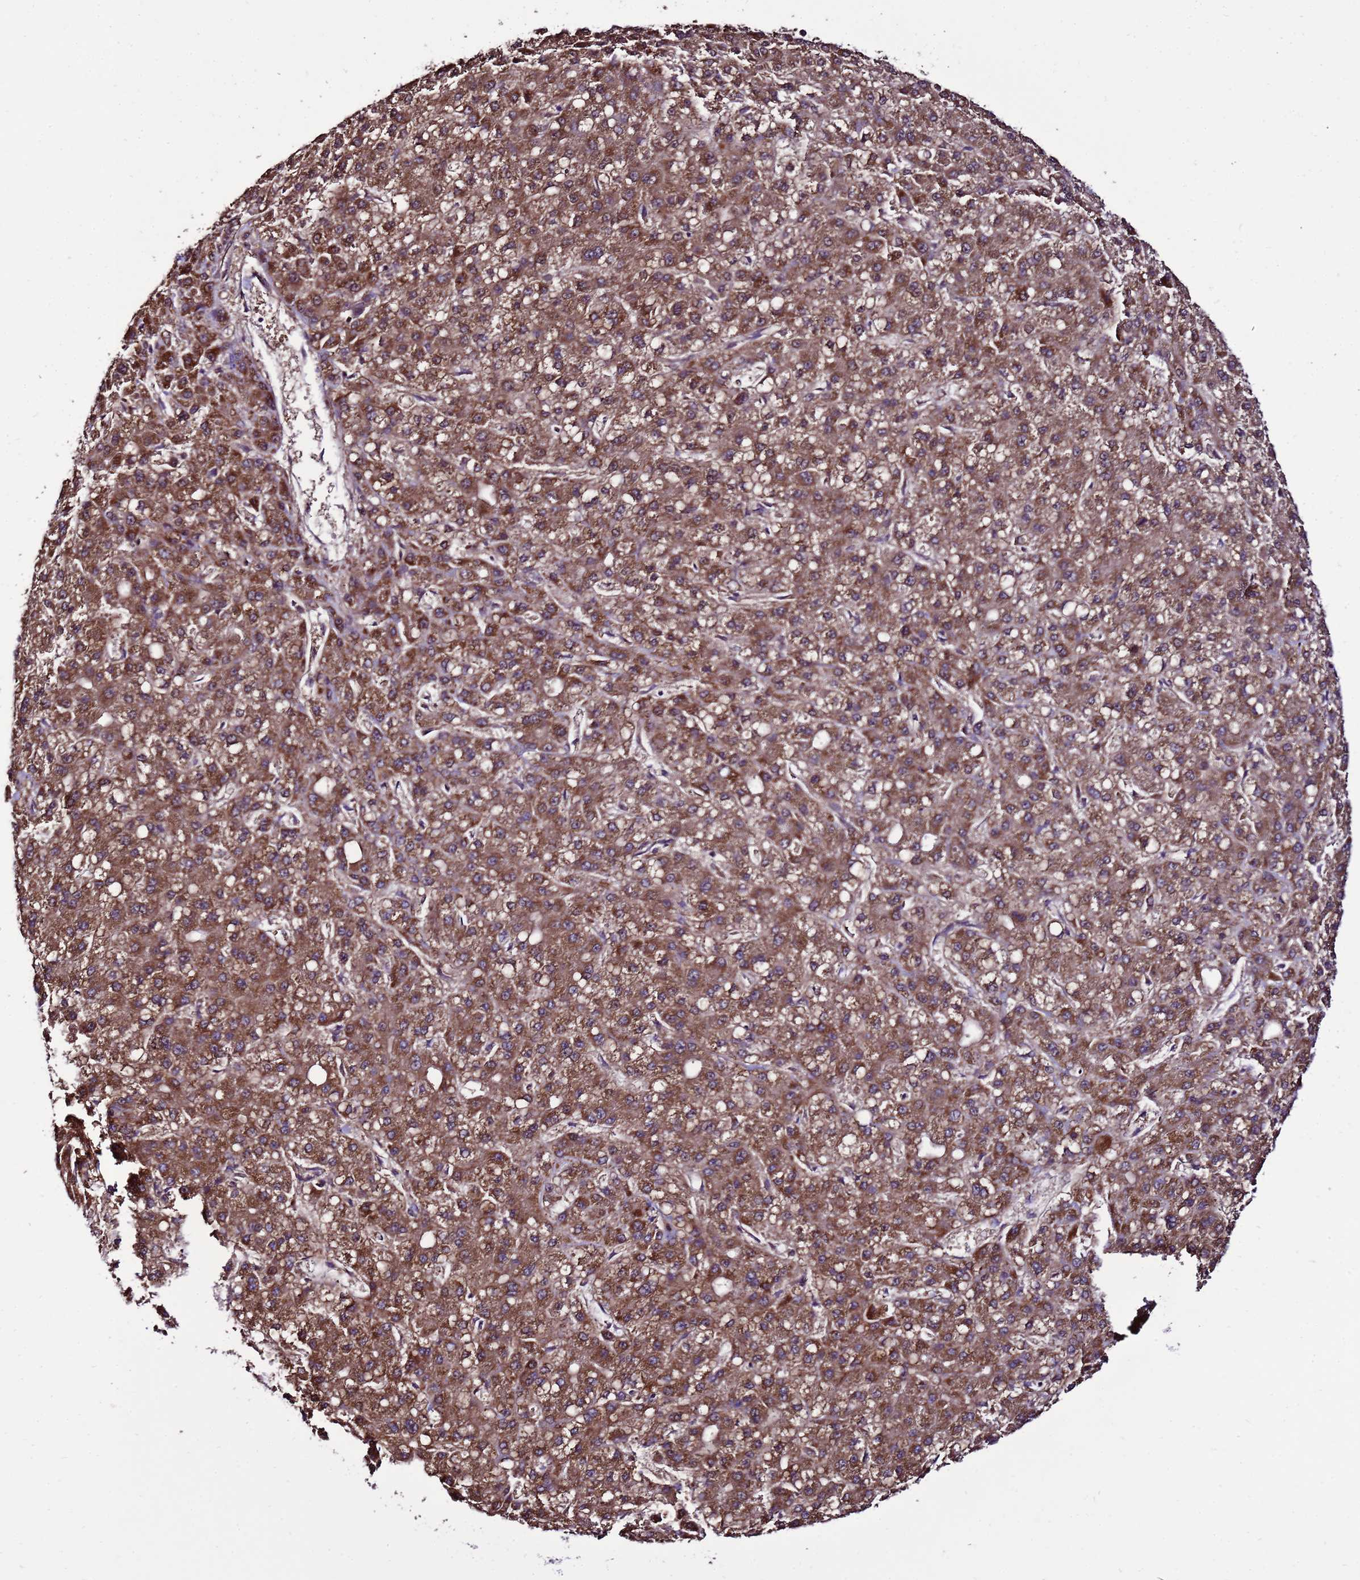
{"staining": {"intensity": "strong", "quantity": ">75%", "location": "cytoplasmic/membranous"}, "tissue": "liver cancer", "cell_type": "Tumor cells", "image_type": "cancer", "snomed": [{"axis": "morphology", "description": "Carcinoma, Hepatocellular, NOS"}, {"axis": "topography", "description": "Liver"}], "caption": "Immunohistochemical staining of human hepatocellular carcinoma (liver) reveals high levels of strong cytoplasmic/membranous protein positivity in approximately >75% of tumor cells.", "gene": "DPH6", "patient": {"sex": "male", "age": 67}}